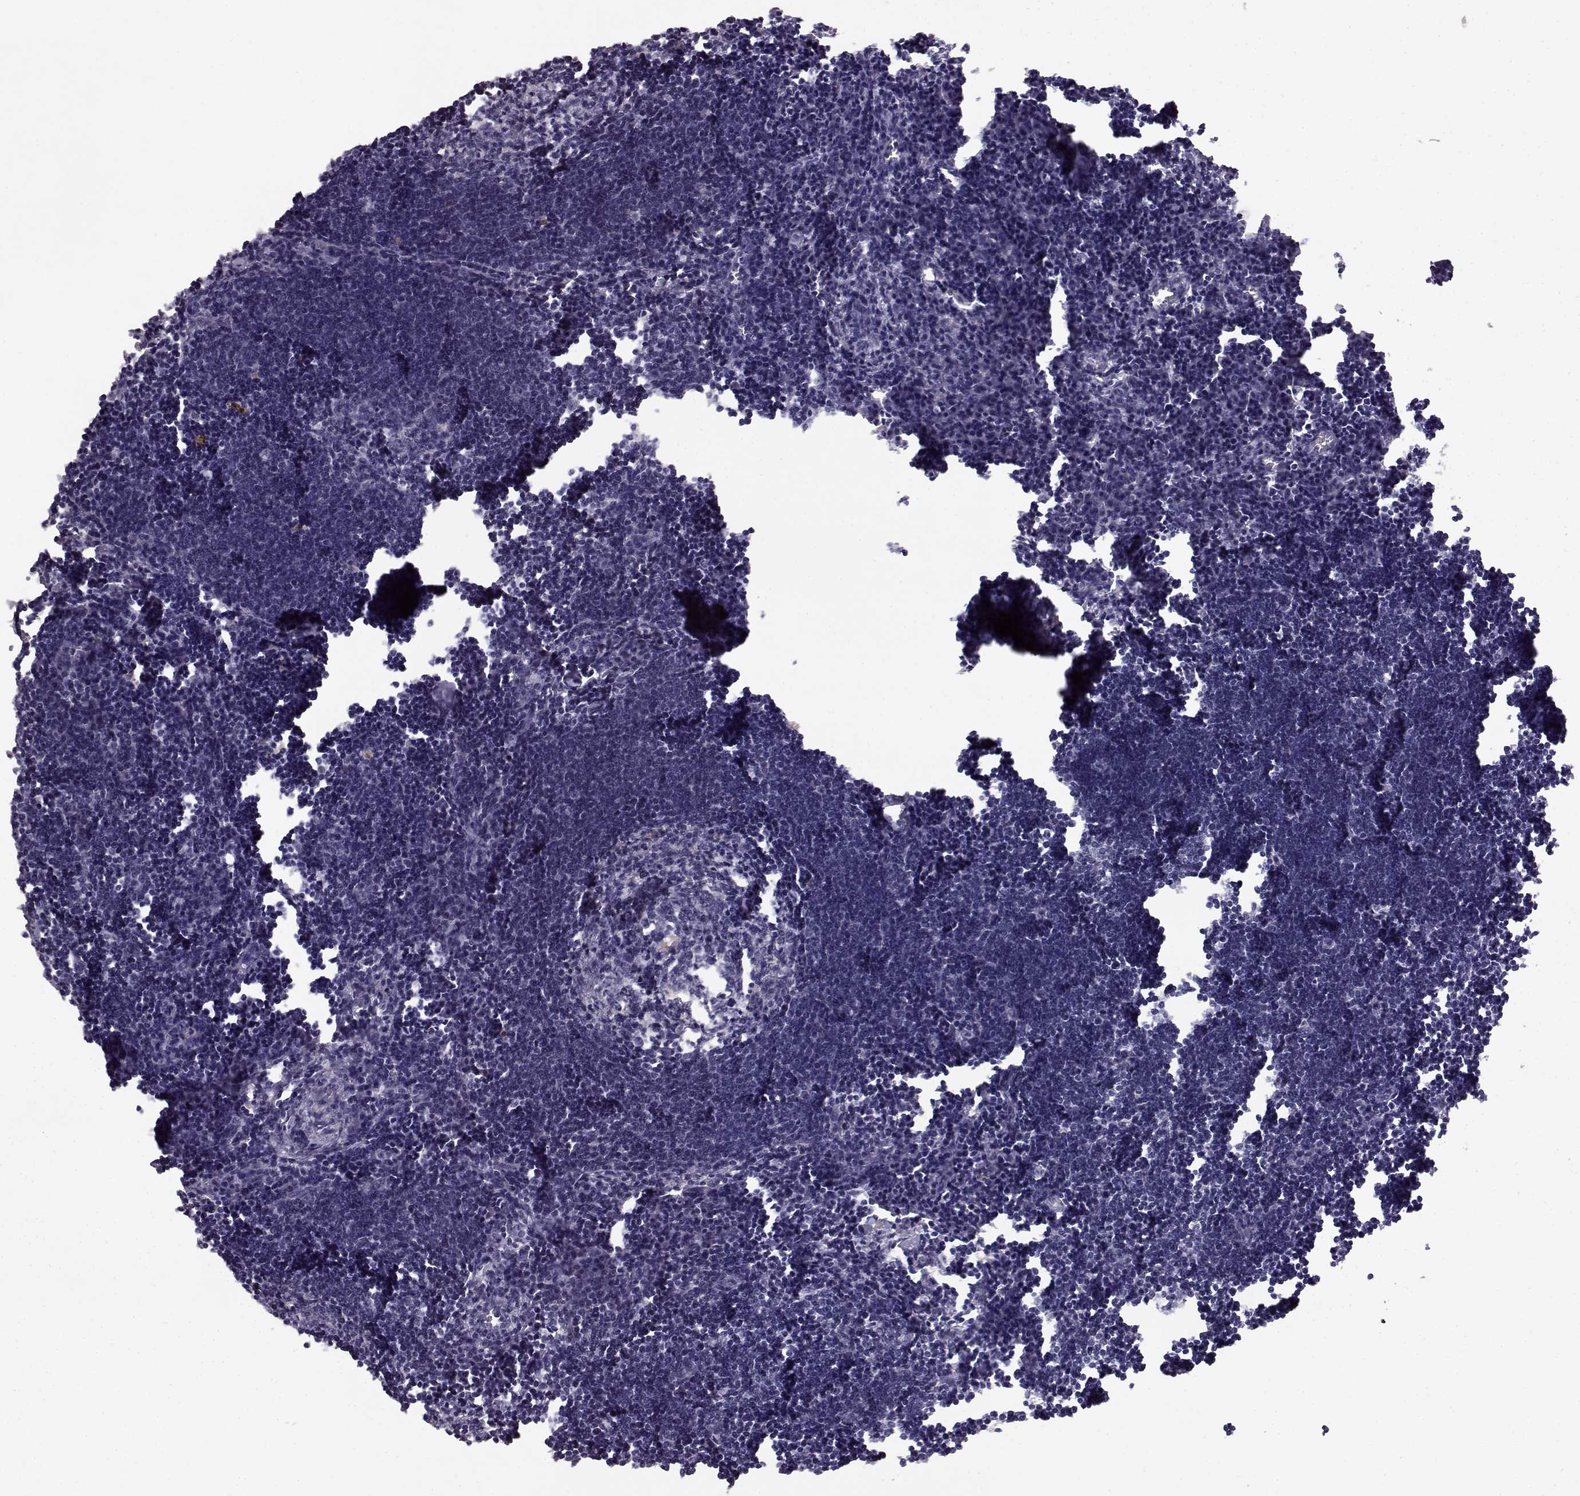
{"staining": {"intensity": "negative", "quantity": "none", "location": "none"}, "tissue": "lymph node", "cell_type": "Germinal center cells", "image_type": "normal", "snomed": [{"axis": "morphology", "description": "Normal tissue, NOS"}, {"axis": "topography", "description": "Lymph node"}], "caption": "Benign lymph node was stained to show a protein in brown. There is no significant expression in germinal center cells.", "gene": "SPAG17", "patient": {"sex": "male", "age": 55}}